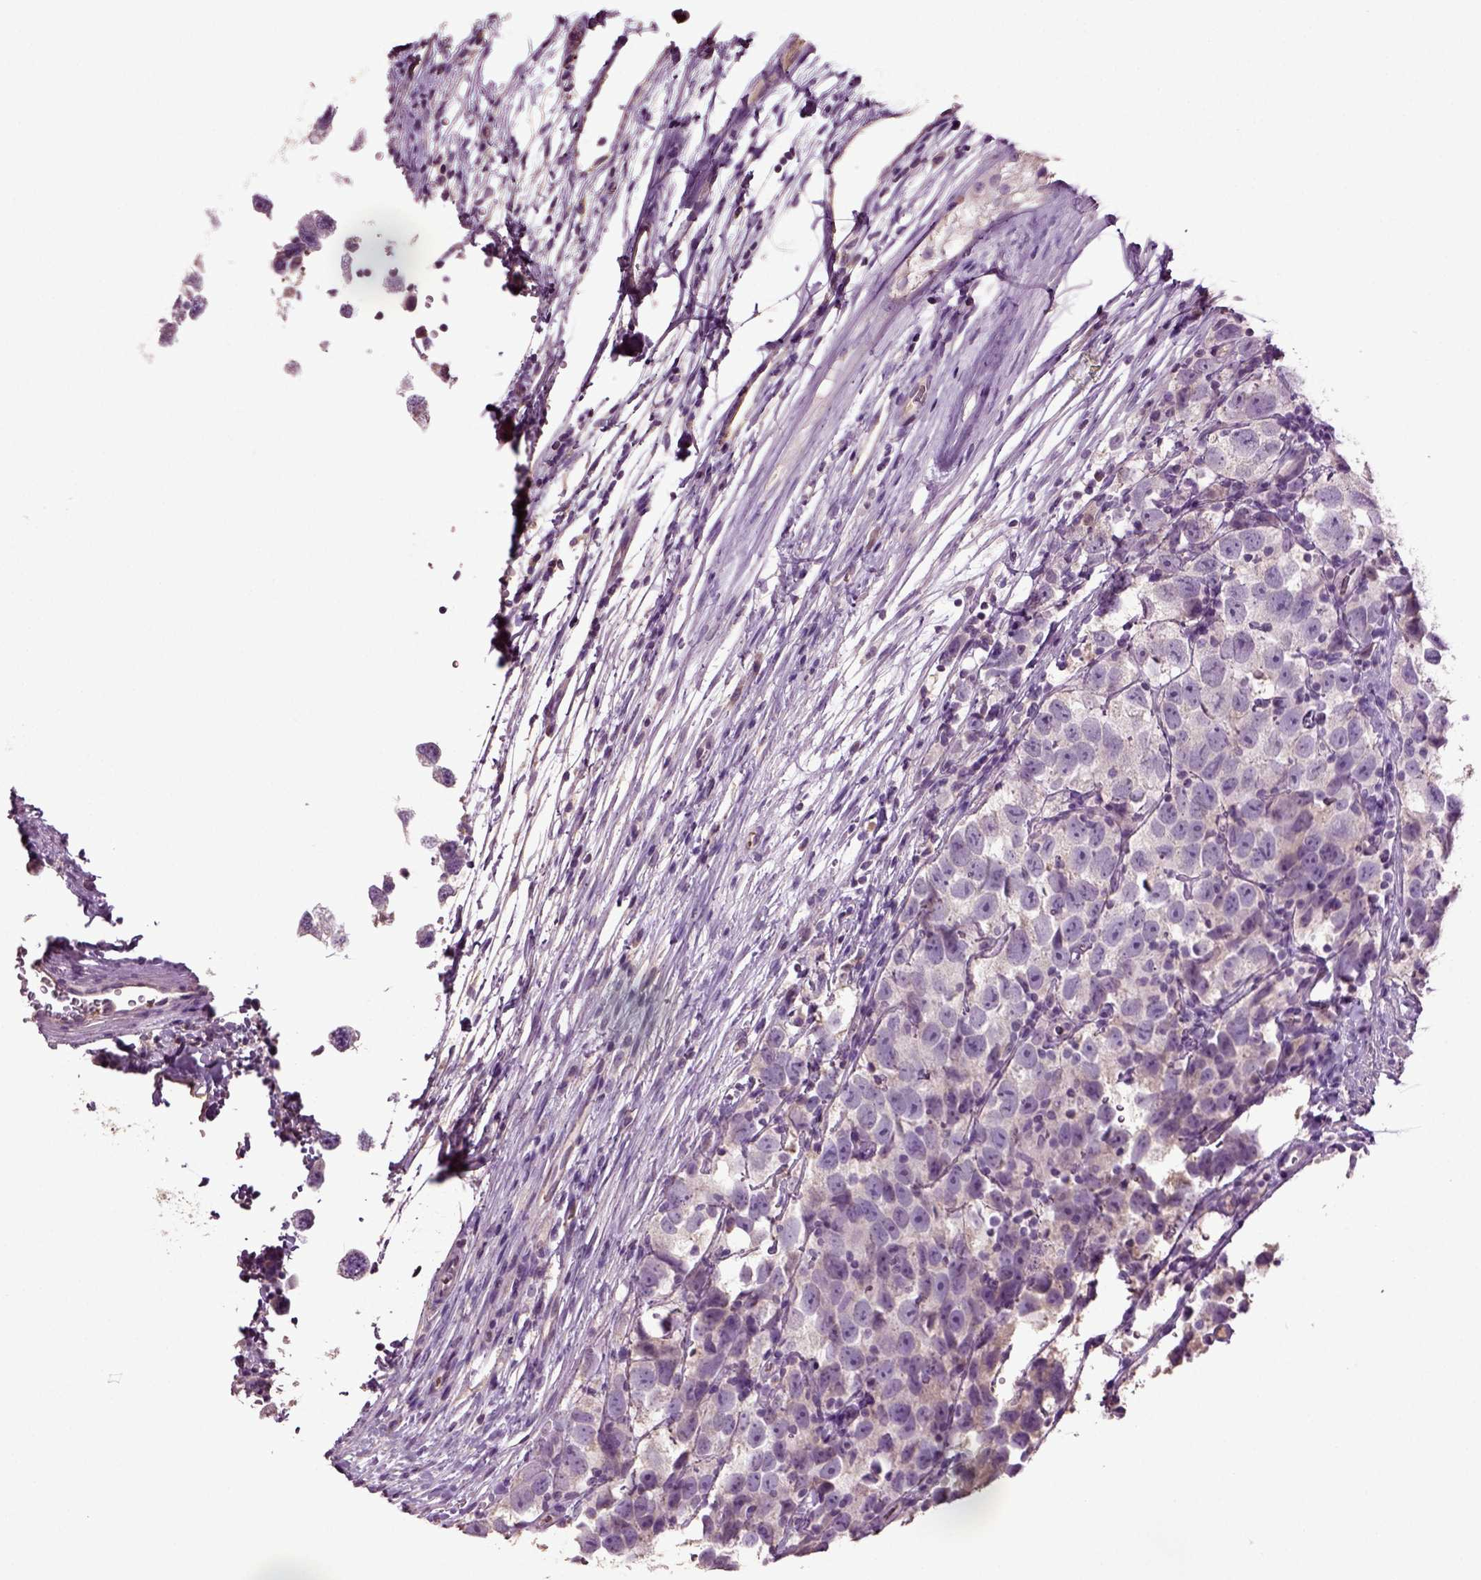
{"staining": {"intensity": "negative", "quantity": "none", "location": "none"}, "tissue": "testis cancer", "cell_type": "Tumor cells", "image_type": "cancer", "snomed": [{"axis": "morphology", "description": "Seminoma, NOS"}, {"axis": "topography", "description": "Testis"}], "caption": "IHC micrograph of neoplastic tissue: human testis cancer (seminoma) stained with DAB shows no significant protein positivity in tumor cells.", "gene": "DEFB118", "patient": {"sex": "male", "age": 26}}